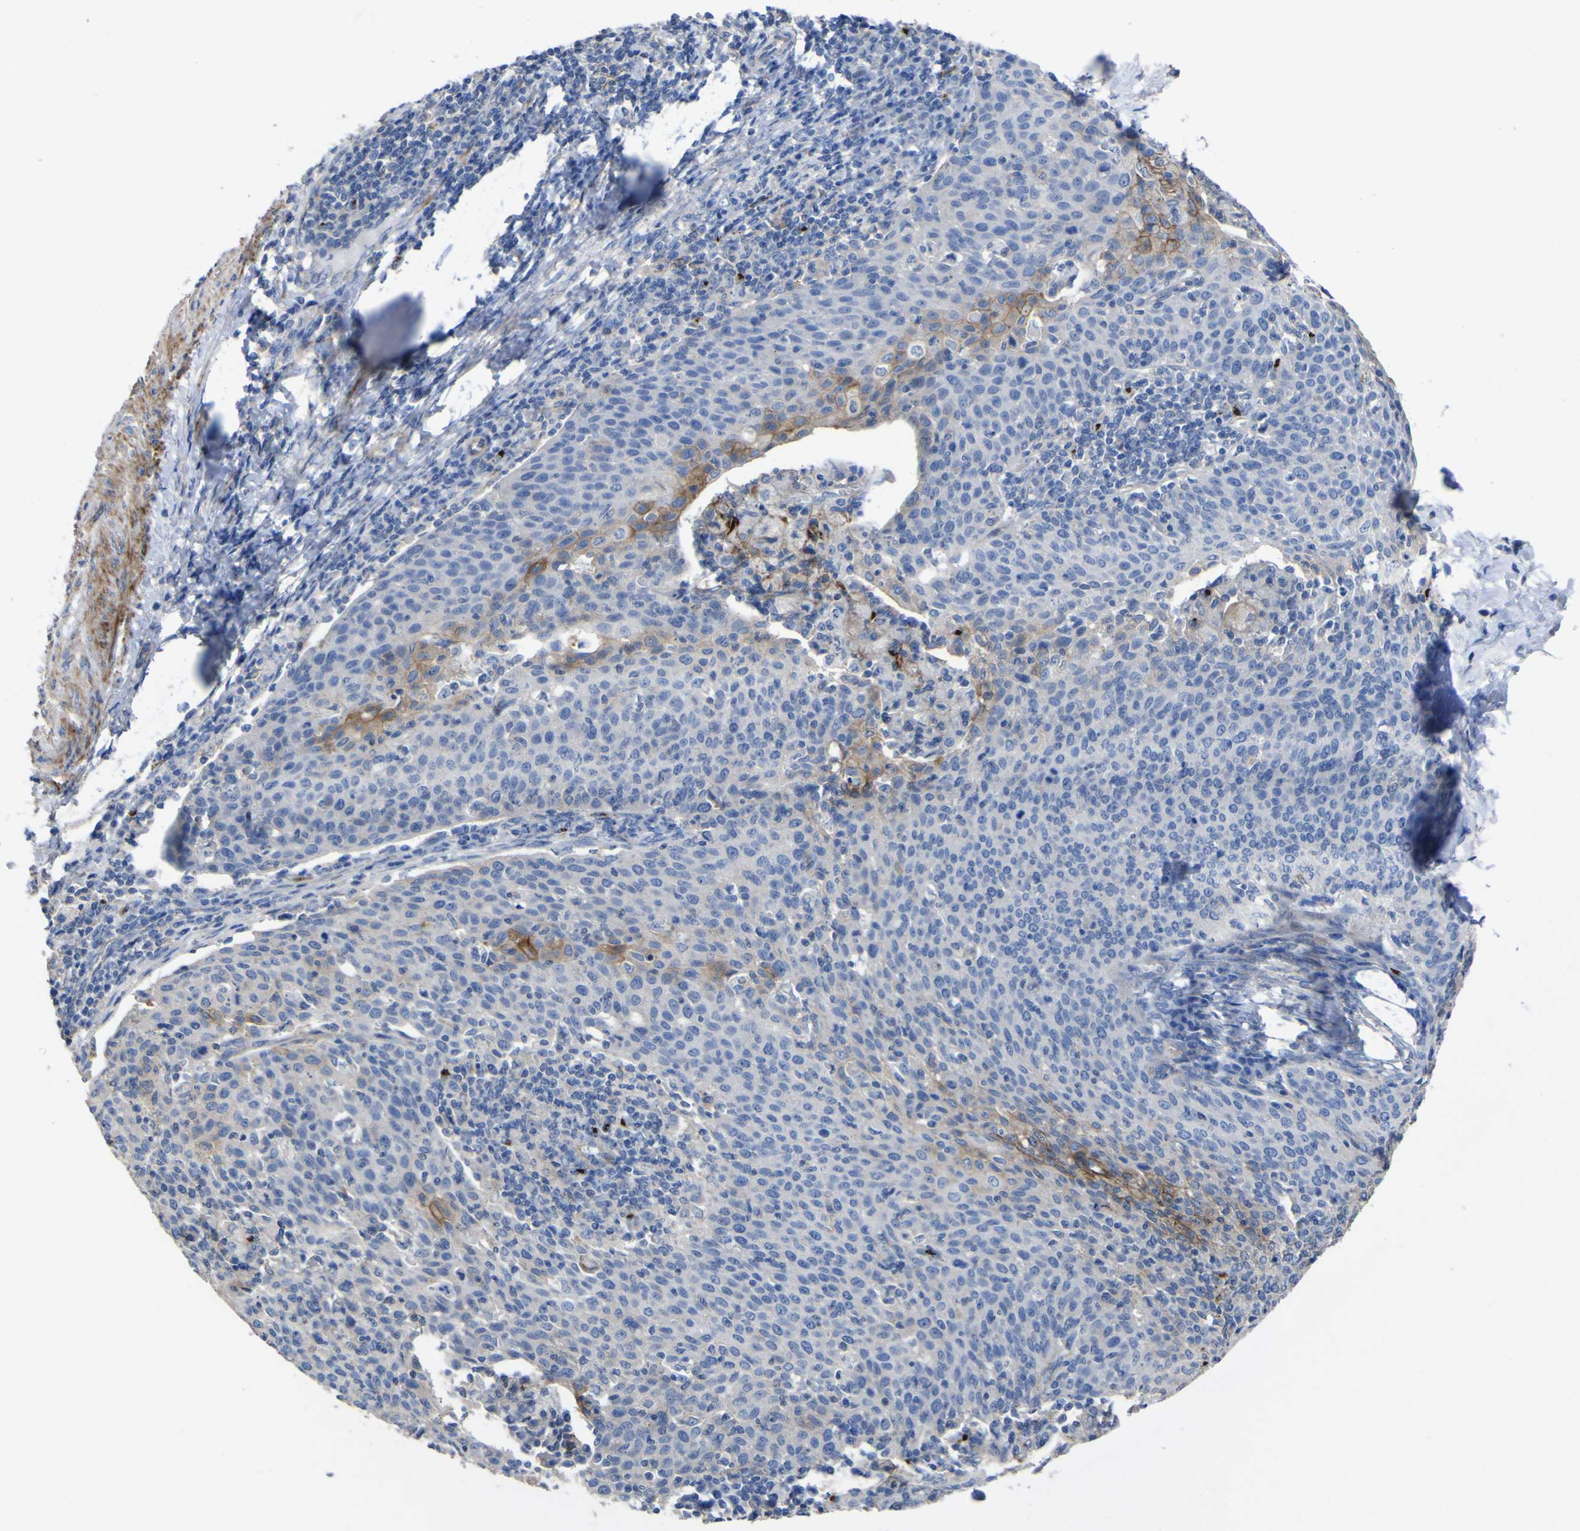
{"staining": {"intensity": "weak", "quantity": "<25%", "location": "cytoplasmic/membranous"}, "tissue": "cervical cancer", "cell_type": "Tumor cells", "image_type": "cancer", "snomed": [{"axis": "morphology", "description": "Squamous cell carcinoma, NOS"}, {"axis": "topography", "description": "Cervix"}], "caption": "High magnification brightfield microscopy of cervical cancer stained with DAB (brown) and counterstained with hematoxylin (blue): tumor cells show no significant expression.", "gene": "AGO4", "patient": {"sex": "female", "age": 38}}